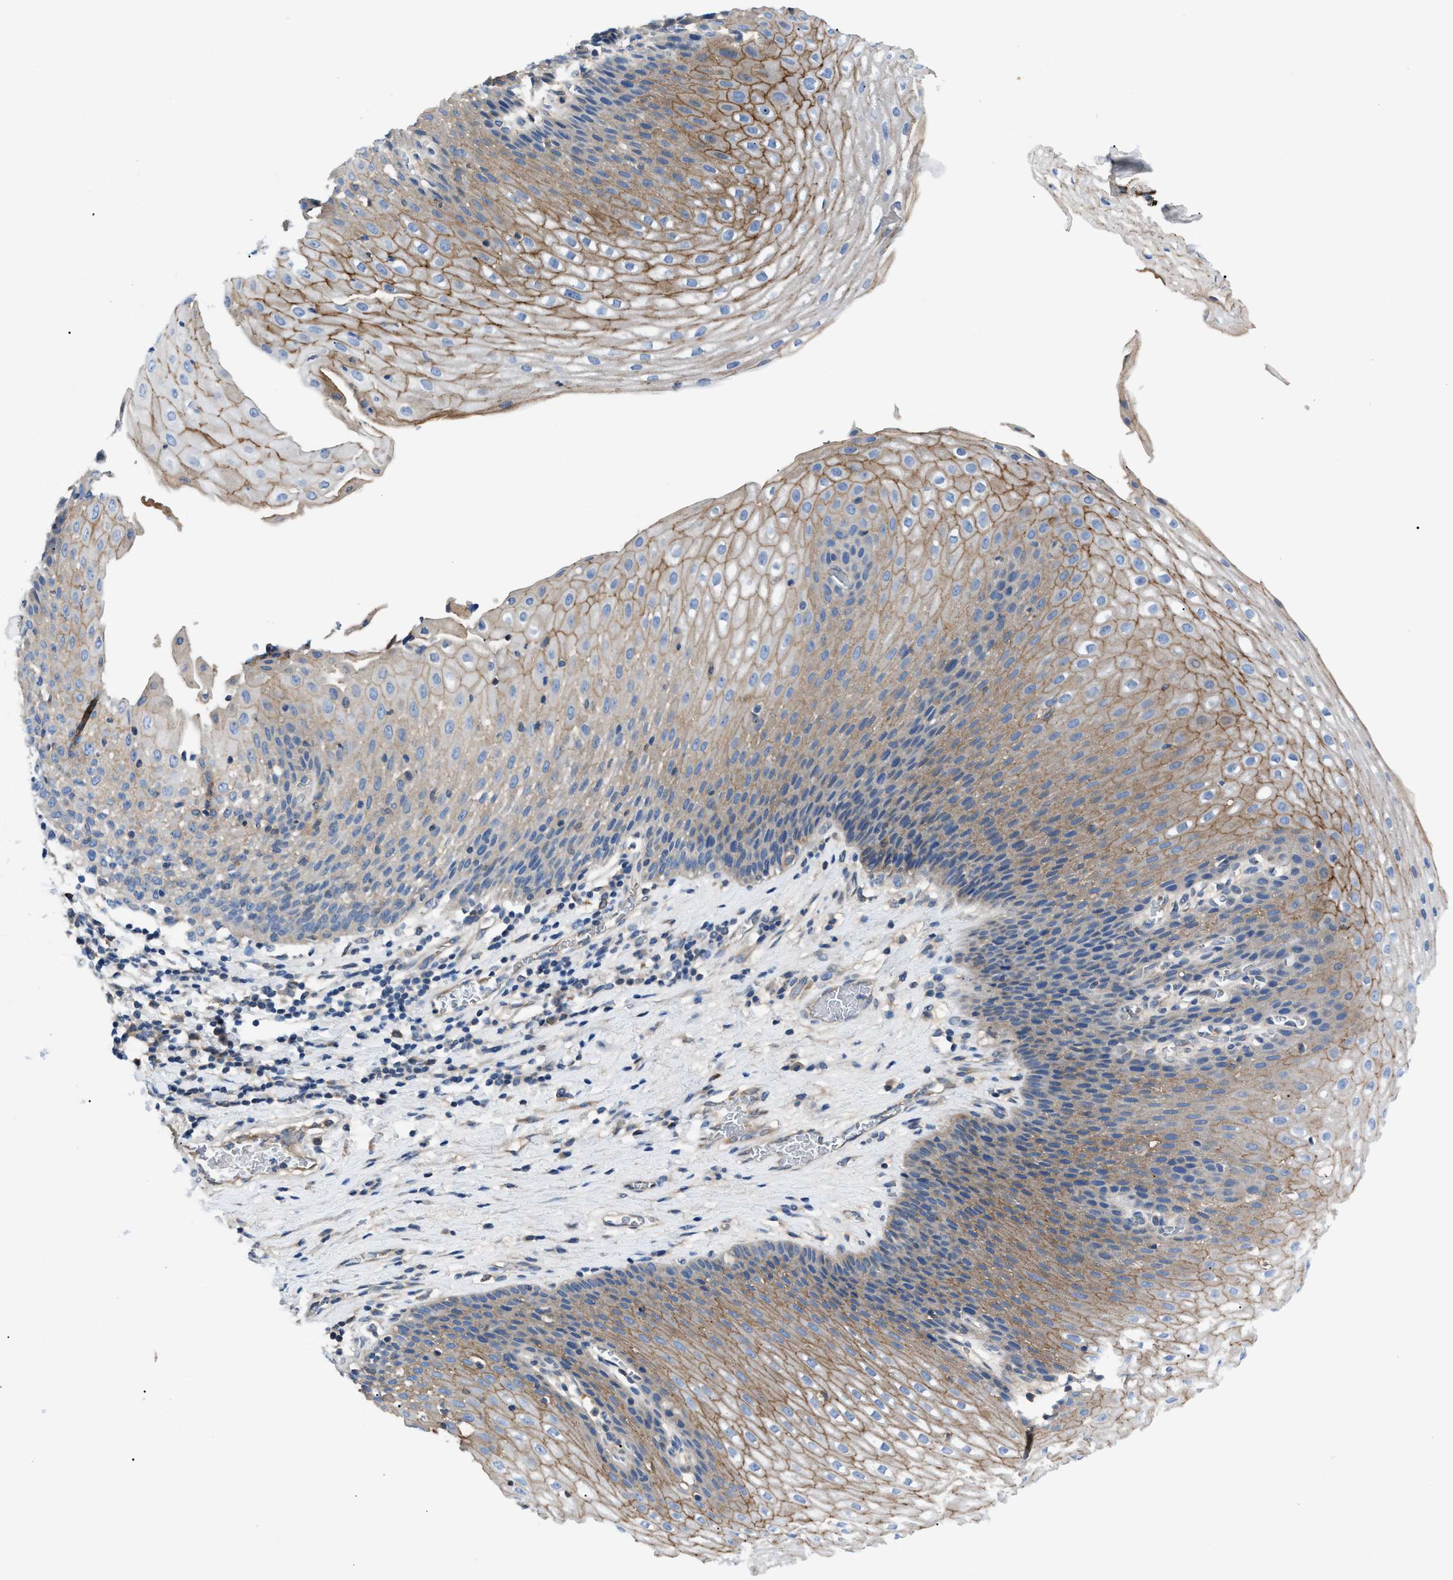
{"staining": {"intensity": "moderate", "quantity": ">75%", "location": "cytoplasmic/membranous"}, "tissue": "esophagus", "cell_type": "Squamous epithelial cells", "image_type": "normal", "snomed": [{"axis": "morphology", "description": "Normal tissue, NOS"}, {"axis": "topography", "description": "Esophagus"}], "caption": "Protein analysis of unremarkable esophagus displays moderate cytoplasmic/membranous staining in about >75% of squamous epithelial cells.", "gene": "ZDHHC24", "patient": {"sex": "male", "age": 48}}